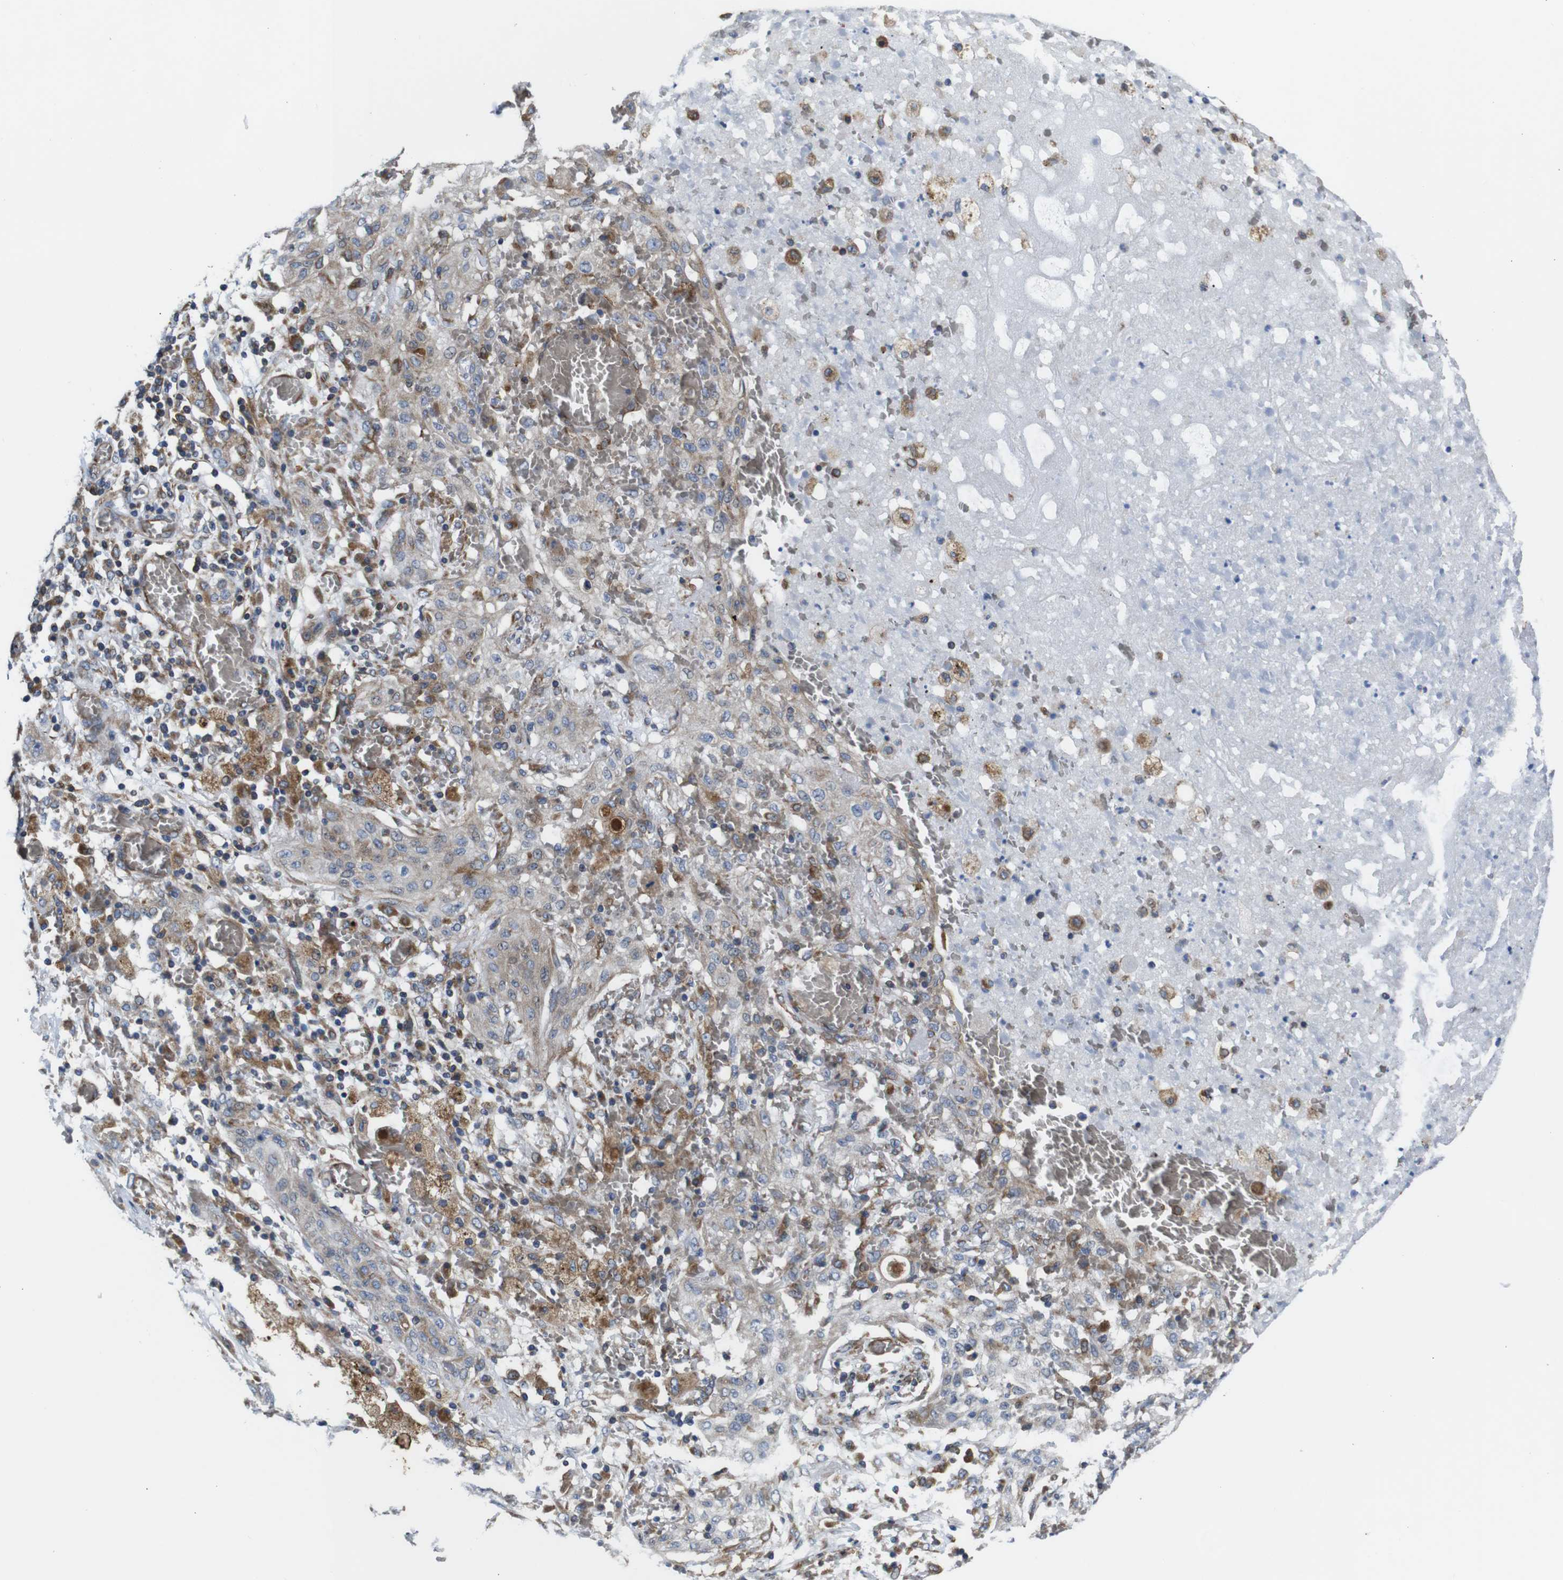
{"staining": {"intensity": "weak", "quantity": ">75%", "location": "cytoplasmic/membranous"}, "tissue": "lung cancer", "cell_type": "Tumor cells", "image_type": "cancer", "snomed": [{"axis": "morphology", "description": "Squamous cell carcinoma, NOS"}, {"axis": "topography", "description": "Lung"}], "caption": "Protein positivity by IHC shows weak cytoplasmic/membranous staining in about >75% of tumor cells in lung cancer (squamous cell carcinoma).", "gene": "POMK", "patient": {"sex": "female", "age": 47}}